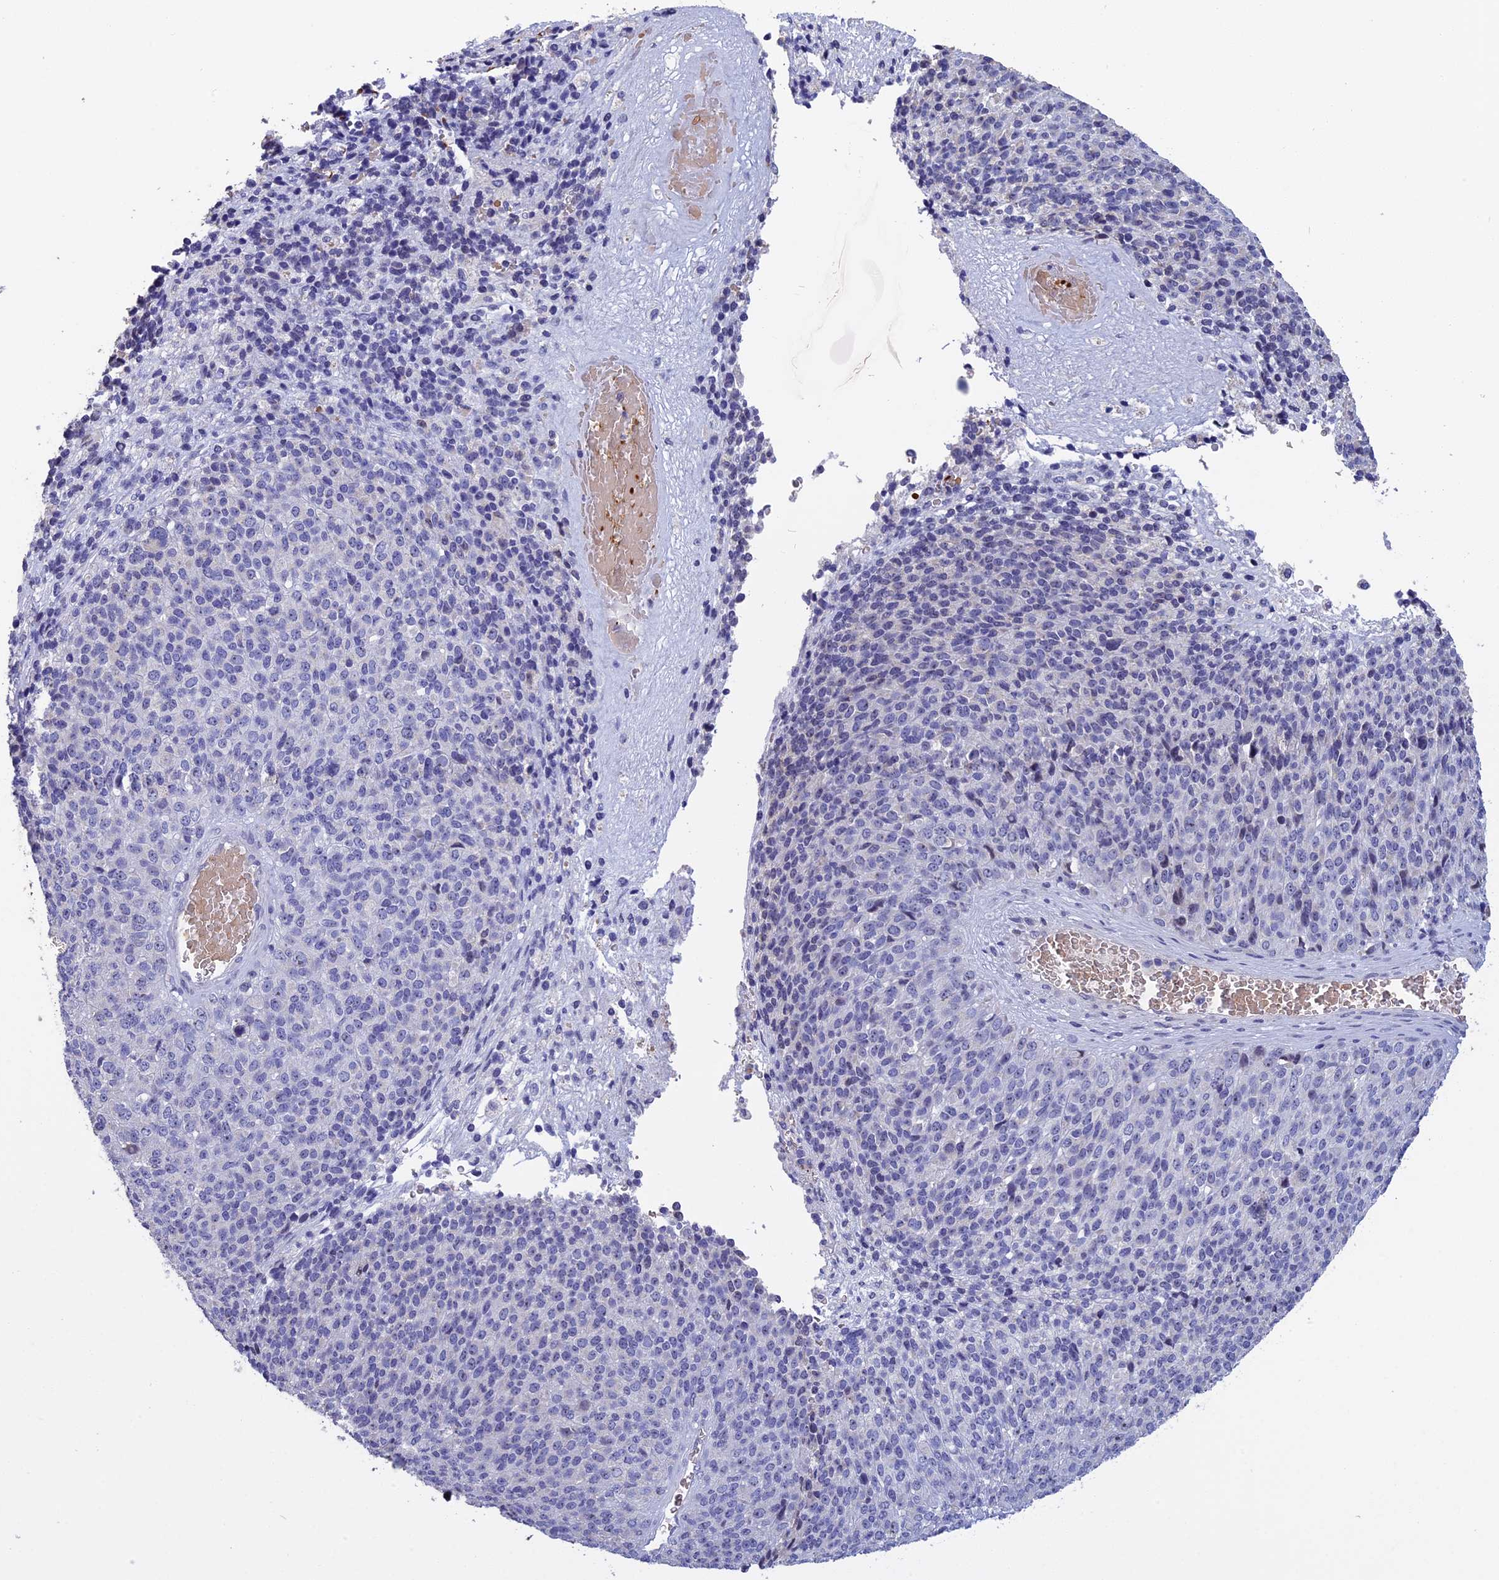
{"staining": {"intensity": "negative", "quantity": "none", "location": "none"}, "tissue": "melanoma", "cell_type": "Tumor cells", "image_type": "cancer", "snomed": [{"axis": "morphology", "description": "Malignant melanoma, Metastatic site"}, {"axis": "topography", "description": "Brain"}], "caption": "A micrograph of malignant melanoma (metastatic site) stained for a protein demonstrates no brown staining in tumor cells.", "gene": "KNOP1", "patient": {"sex": "female", "age": 56}}